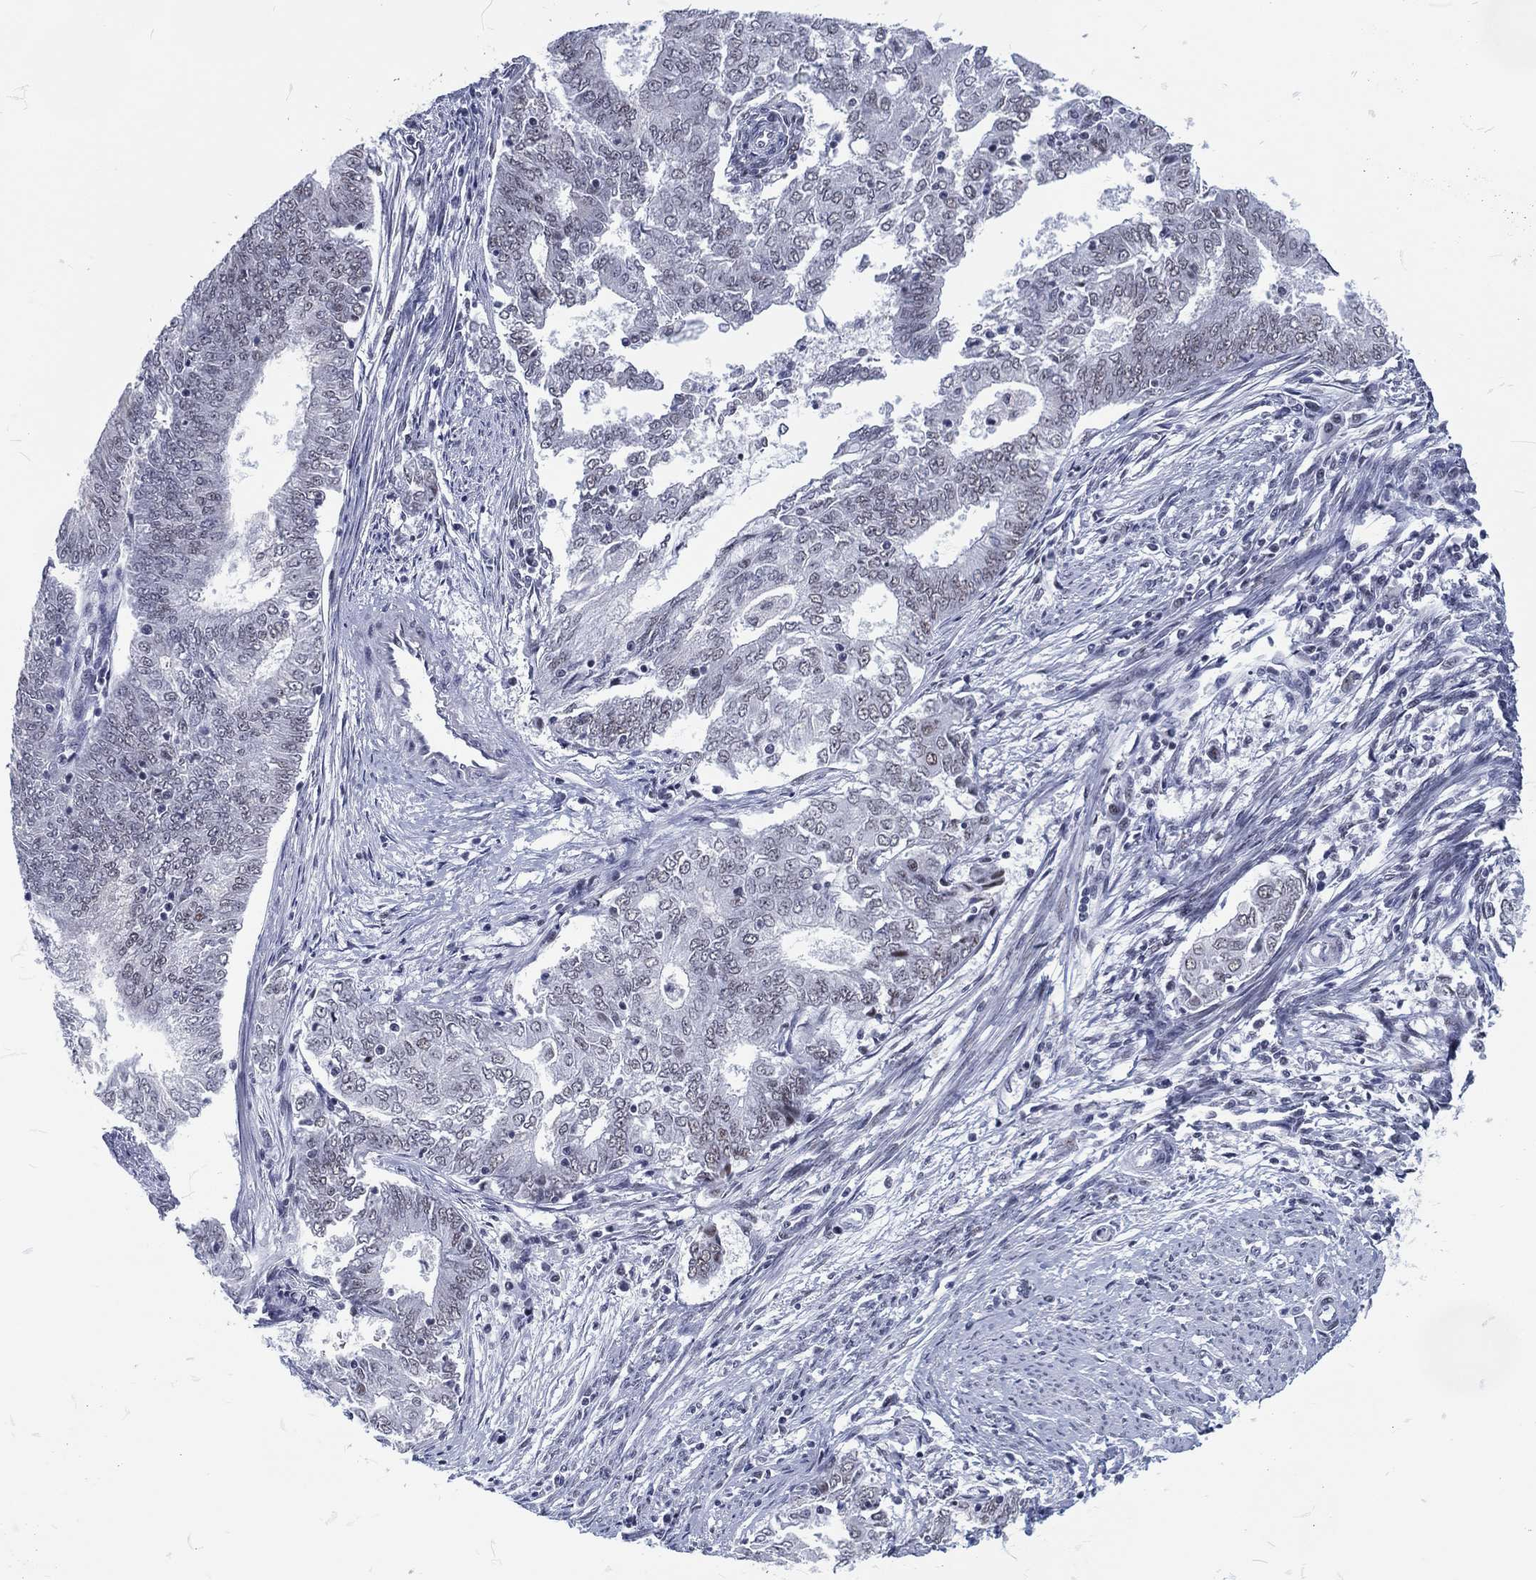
{"staining": {"intensity": "negative", "quantity": "none", "location": "none"}, "tissue": "endometrial cancer", "cell_type": "Tumor cells", "image_type": "cancer", "snomed": [{"axis": "morphology", "description": "Adenocarcinoma, NOS"}, {"axis": "topography", "description": "Endometrium"}], "caption": "Endometrial cancer (adenocarcinoma) was stained to show a protein in brown. There is no significant positivity in tumor cells.", "gene": "MAPK8IP1", "patient": {"sex": "female", "age": 62}}